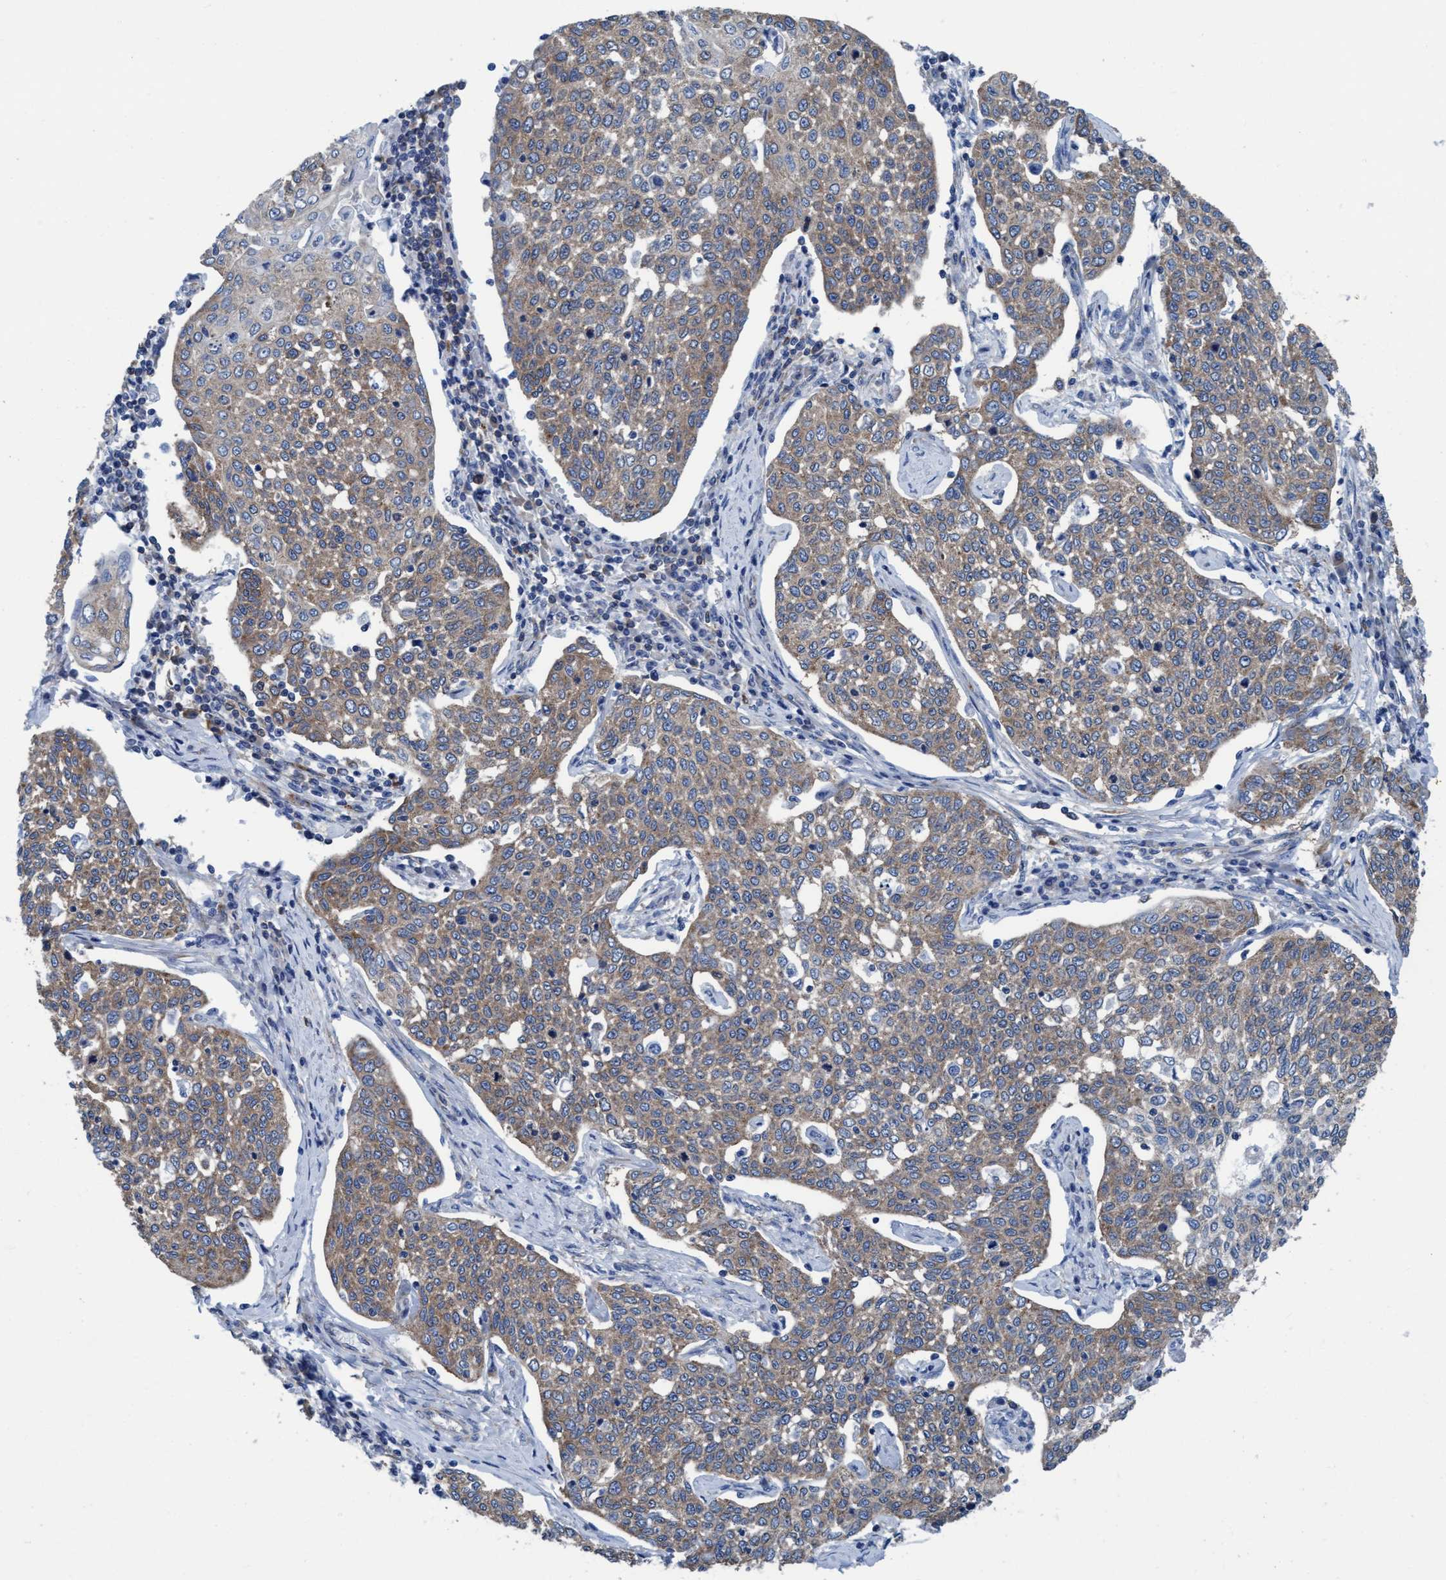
{"staining": {"intensity": "weak", "quantity": ">75%", "location": "cytoplasmic/membranous"}, "tissue": "cervical cancer", "cell_type": "Tumor cells", "image_type": "cancer", "snomed": [{"axis": "morphology", "description": "Squamous cell carcinoma, NOS"}, {"axis": "topography", "description": "Cervix"}], "caption": "Protein expression by immunohistochemistry (IHC) reveals weak cytoplasmic/membranous staining in approximately >75% of tumor cells in cervical cancer (squamous cell carcinoma).", "gene": "NMT1", "patient": {"sex": "female", "age": 34}}